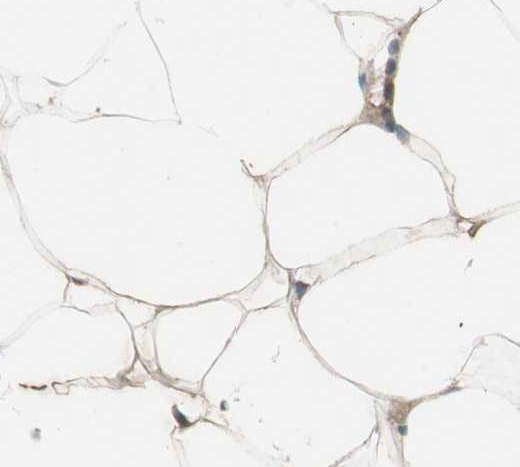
{"staining": {"intensity": "negative", "quantity": "none", "location": "none"}, "tissue": "adipose tissue", "cell_type": "Adipocytes", "image_type": "normal", "snomed": [{"axis": "morphology", "description": "Normal tissue, NOS"}, {"axis": "topography", "description": "Breast"}, {"axis": "topography", "description": "Adipose tissue"}], "caption": "There is no significant expression in adipocytes of adipose tissue. (Stains: DAB (3,3'-diaminobenzidine) IHC with hematoxylin counter stain, Microscopy: brightfield microscopy at high magnification).", "gene": "APOO", "patient": {"sex": "female", "age": 25}}